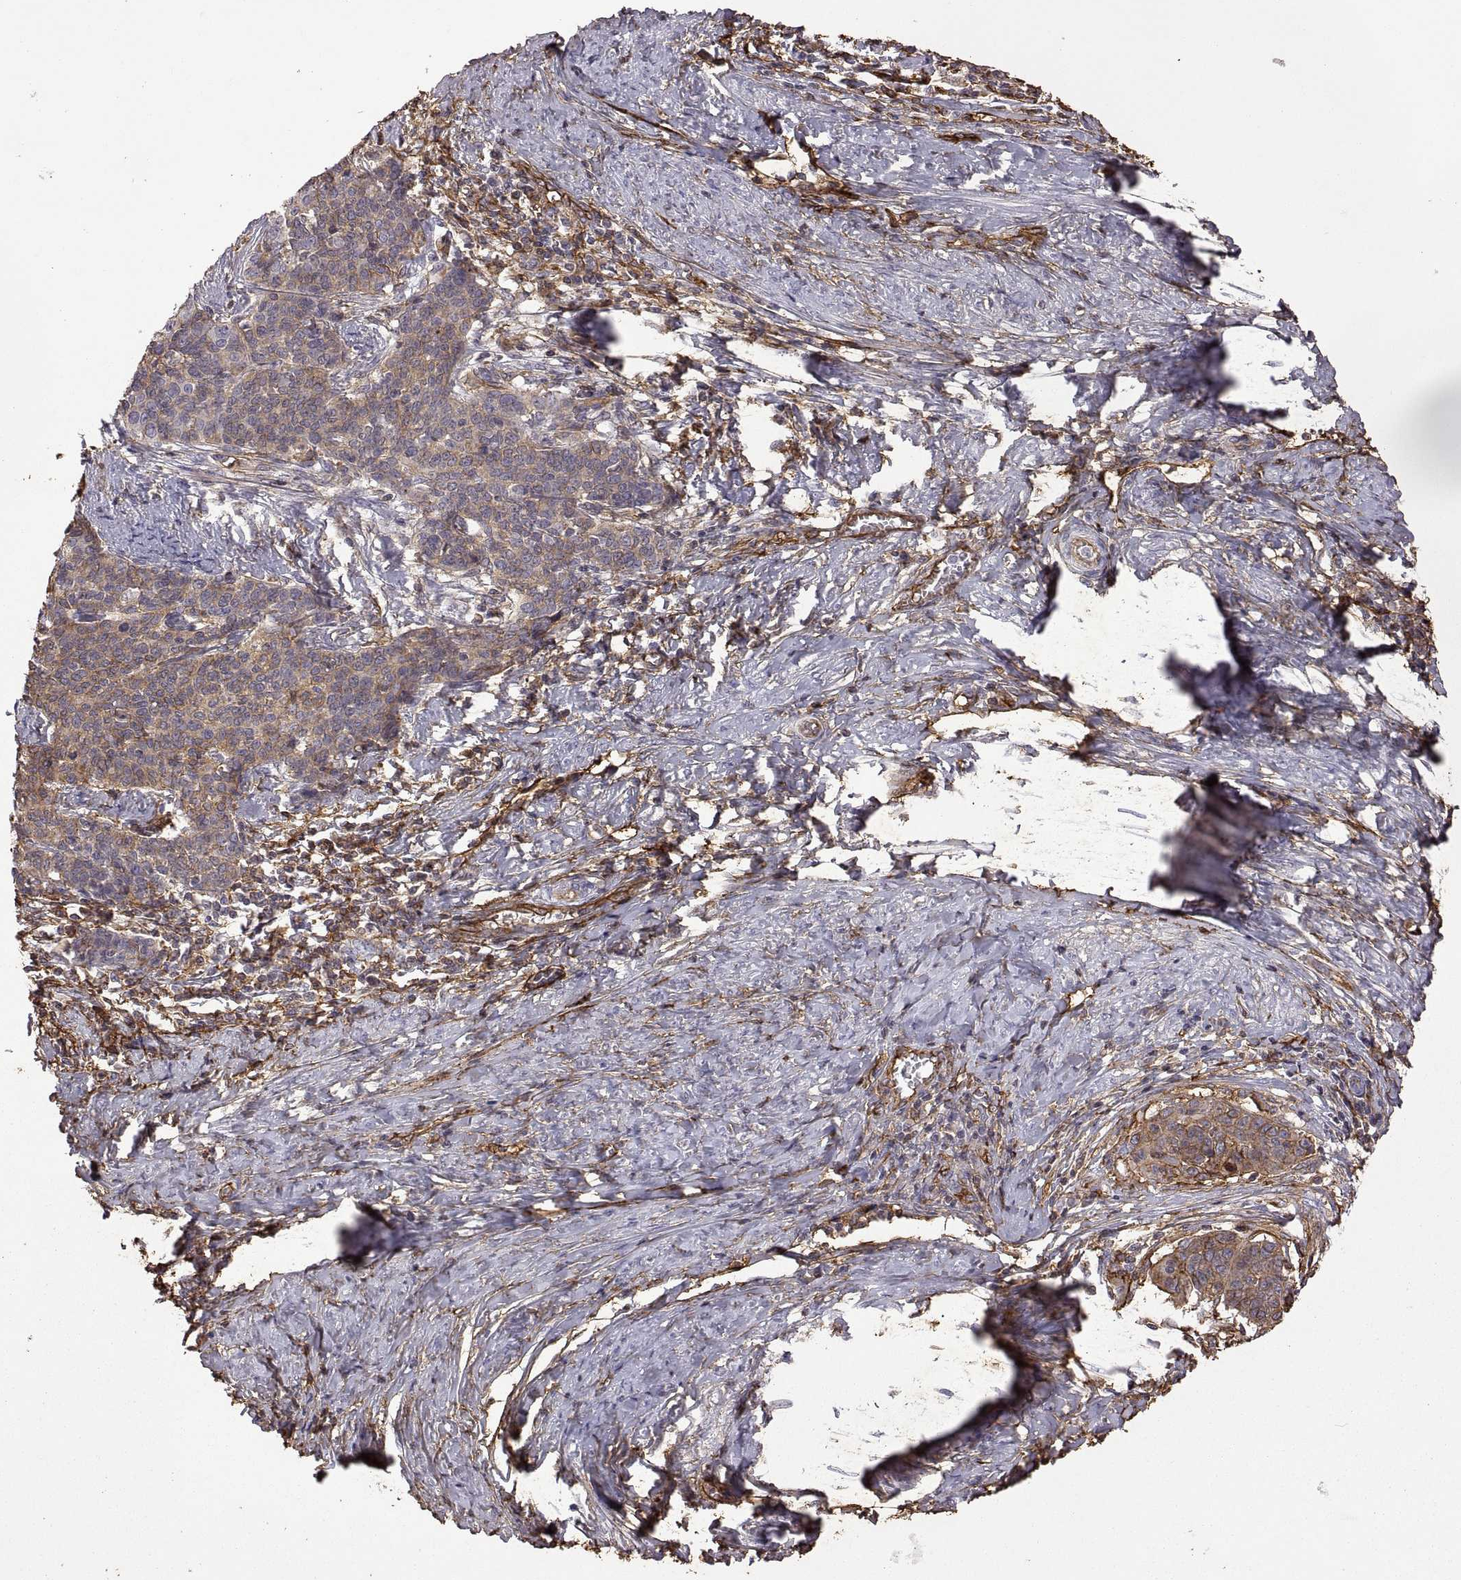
{"staining": {"intensity": "moderate", "quantity": "25%-75%", "location": "cytoplasmic/membranous"}, "tissue": "cervical cancer", "cell_type": "Tumor cells", "image_type": "cancer", "snomed": [{"axis": "morphology", "description": "Squamous cell carcinoma, NOS"}, {"axis": "topography", "description": "Cervix"}], "caption": "Moderate cytoplasmic/membranous staining is seen in about 25%-75% of tumor cells in squamous cell carcinoma (cervical). Nuclei are stained in blue.", "gene": "S100A10", "patient": {"sex": "female", "age": 39}}